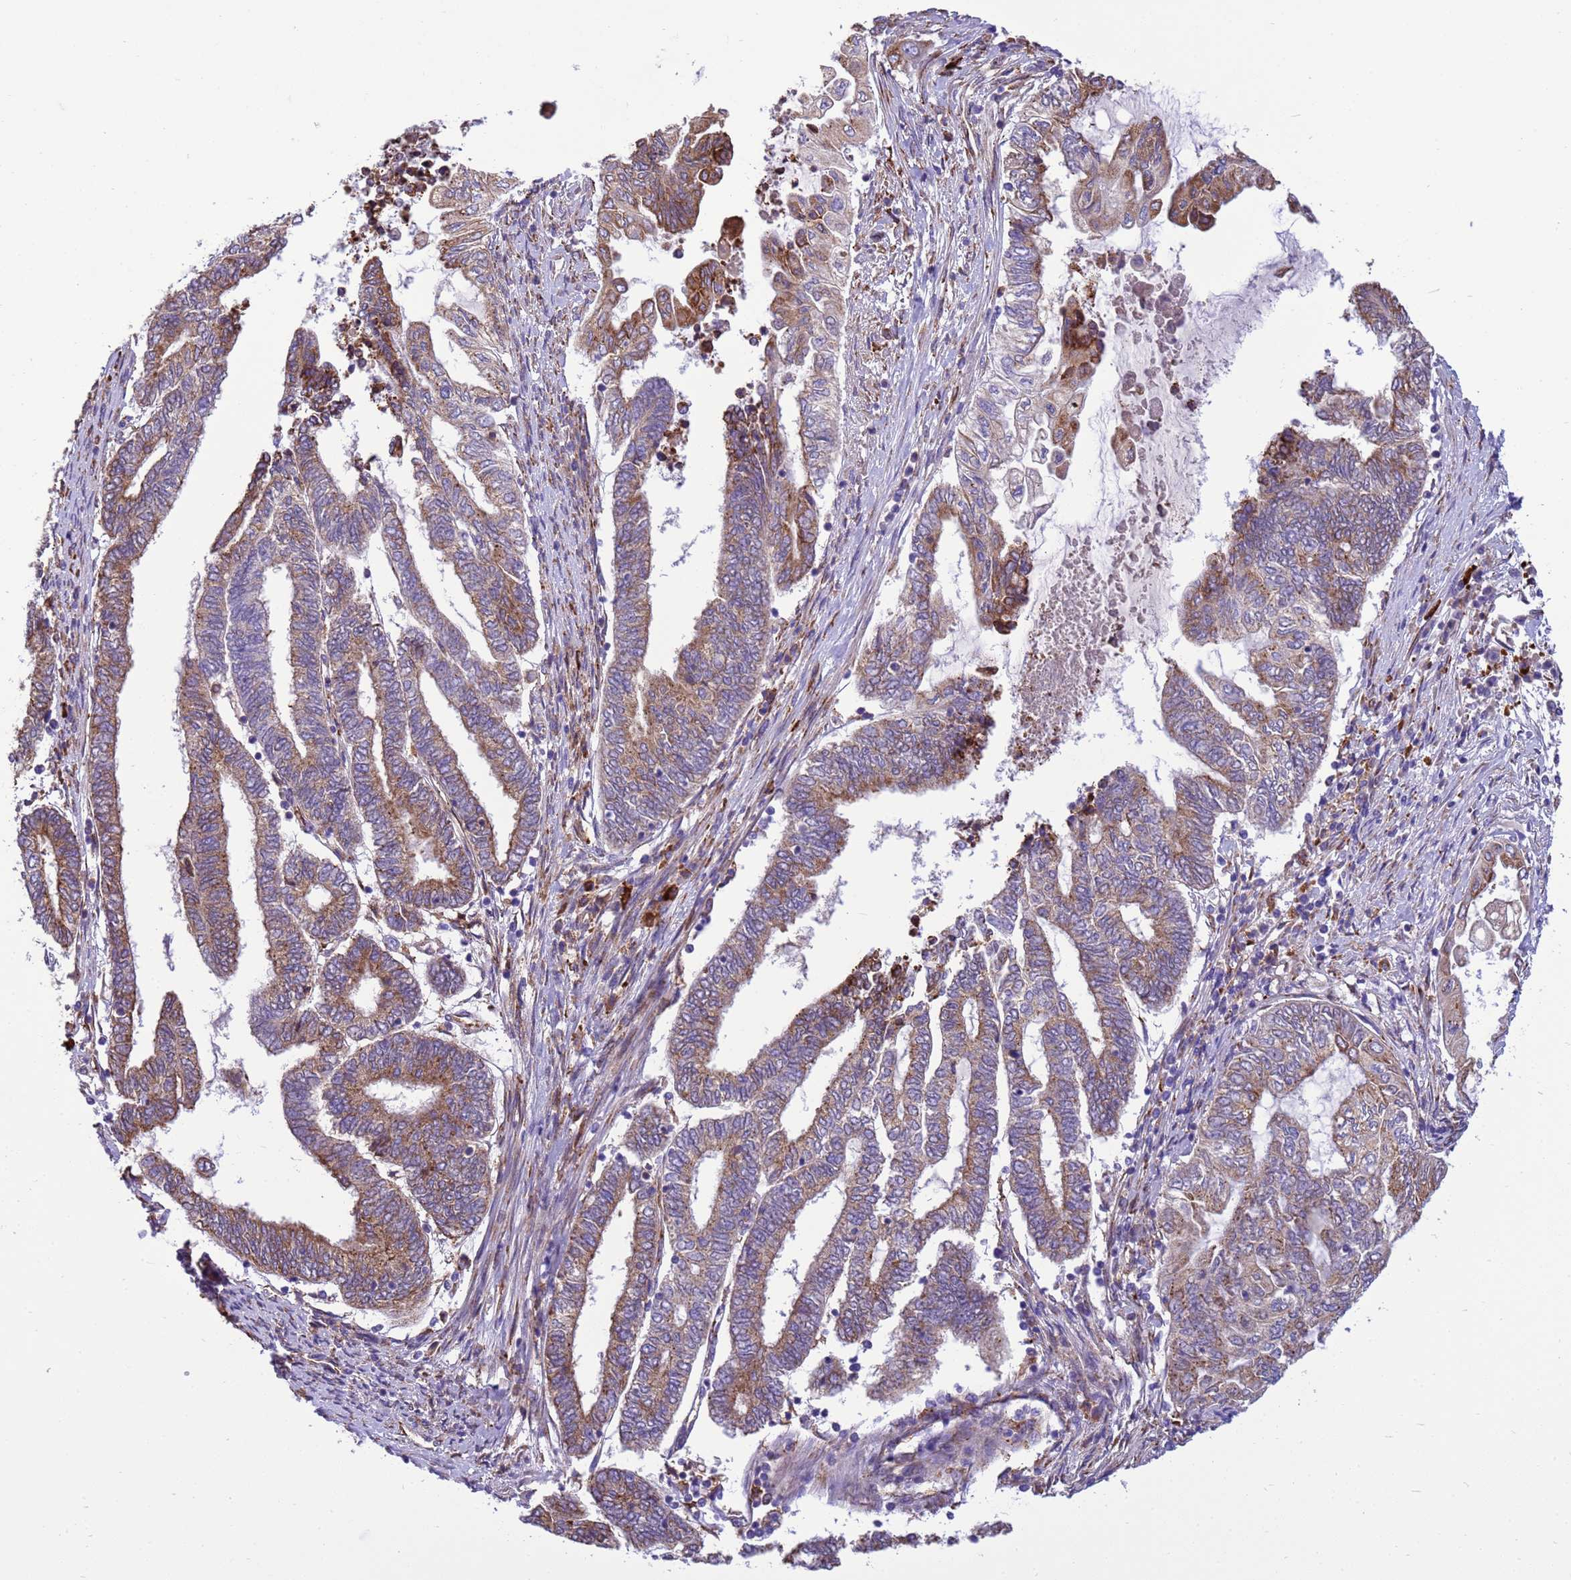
{"staining": {"intensity": "moderate", "quantity": "25%-75%", "location": "cytoplasmic/membranous"}, "tissue": "endometrial cancer", "cell_type": "Tumor cells", "image_type": "cancer", "snomed": [{"axis": "morphology", "description": "Adenocarcinoma, NOS"}, {"axis": "topography", "description": "Uterus"}, {"axis": "topography", "description": "Endometrium"}], "caption": "A brown stain highlights moderate cytoplasmic/membranous positivity of a protein in human endometrial adenocarcinoma tumor cells.", "gene": "THAP5", "patient": {"sex": "female", "age": 70}}